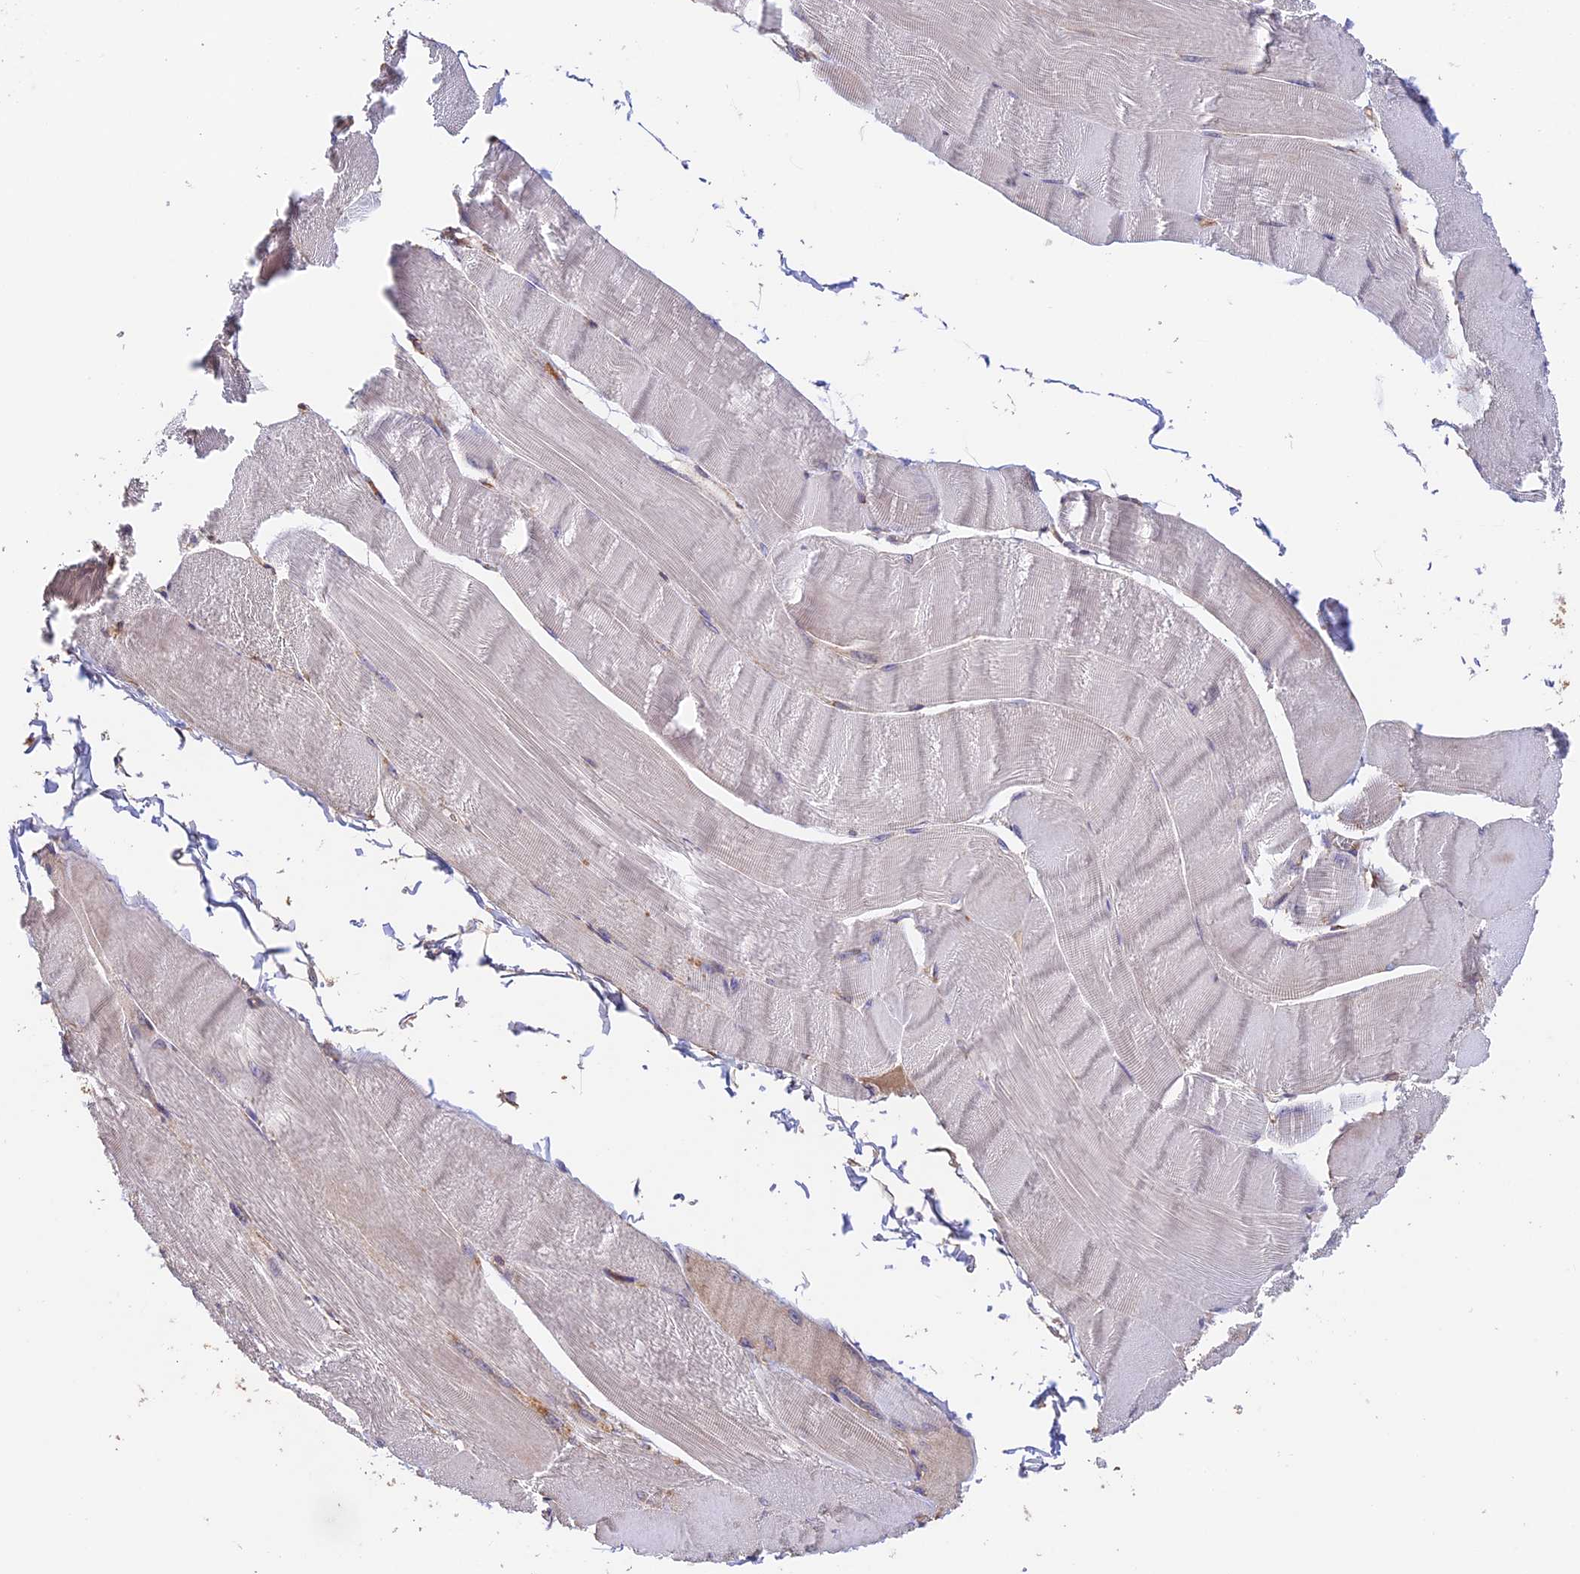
{"staining": {"intensity": "moderate", "quantity": "<25%", "location": "cytoplasmic/membranous"}, "tissue": "skeletal muscle", "cell_type": "Myocytes", "image_type": "normal", "snomed": [{"axis": "morphology", "description": "Normal tissue, NOS"}, {"axis": "morphology", "description": "Basal cell carcinoma"}, {"axis": "topography", "description": "Skeletal muscle"}], "caption": "A brown stain labels moderate cytoplasmic/membranous staining of a protein in myocytes of normal human skeletal muscle. (Brightfield microscopy of DAB IHC at high magnification).", "gene": "EMC3", "patient": {"sex": "female", "age": 64}}